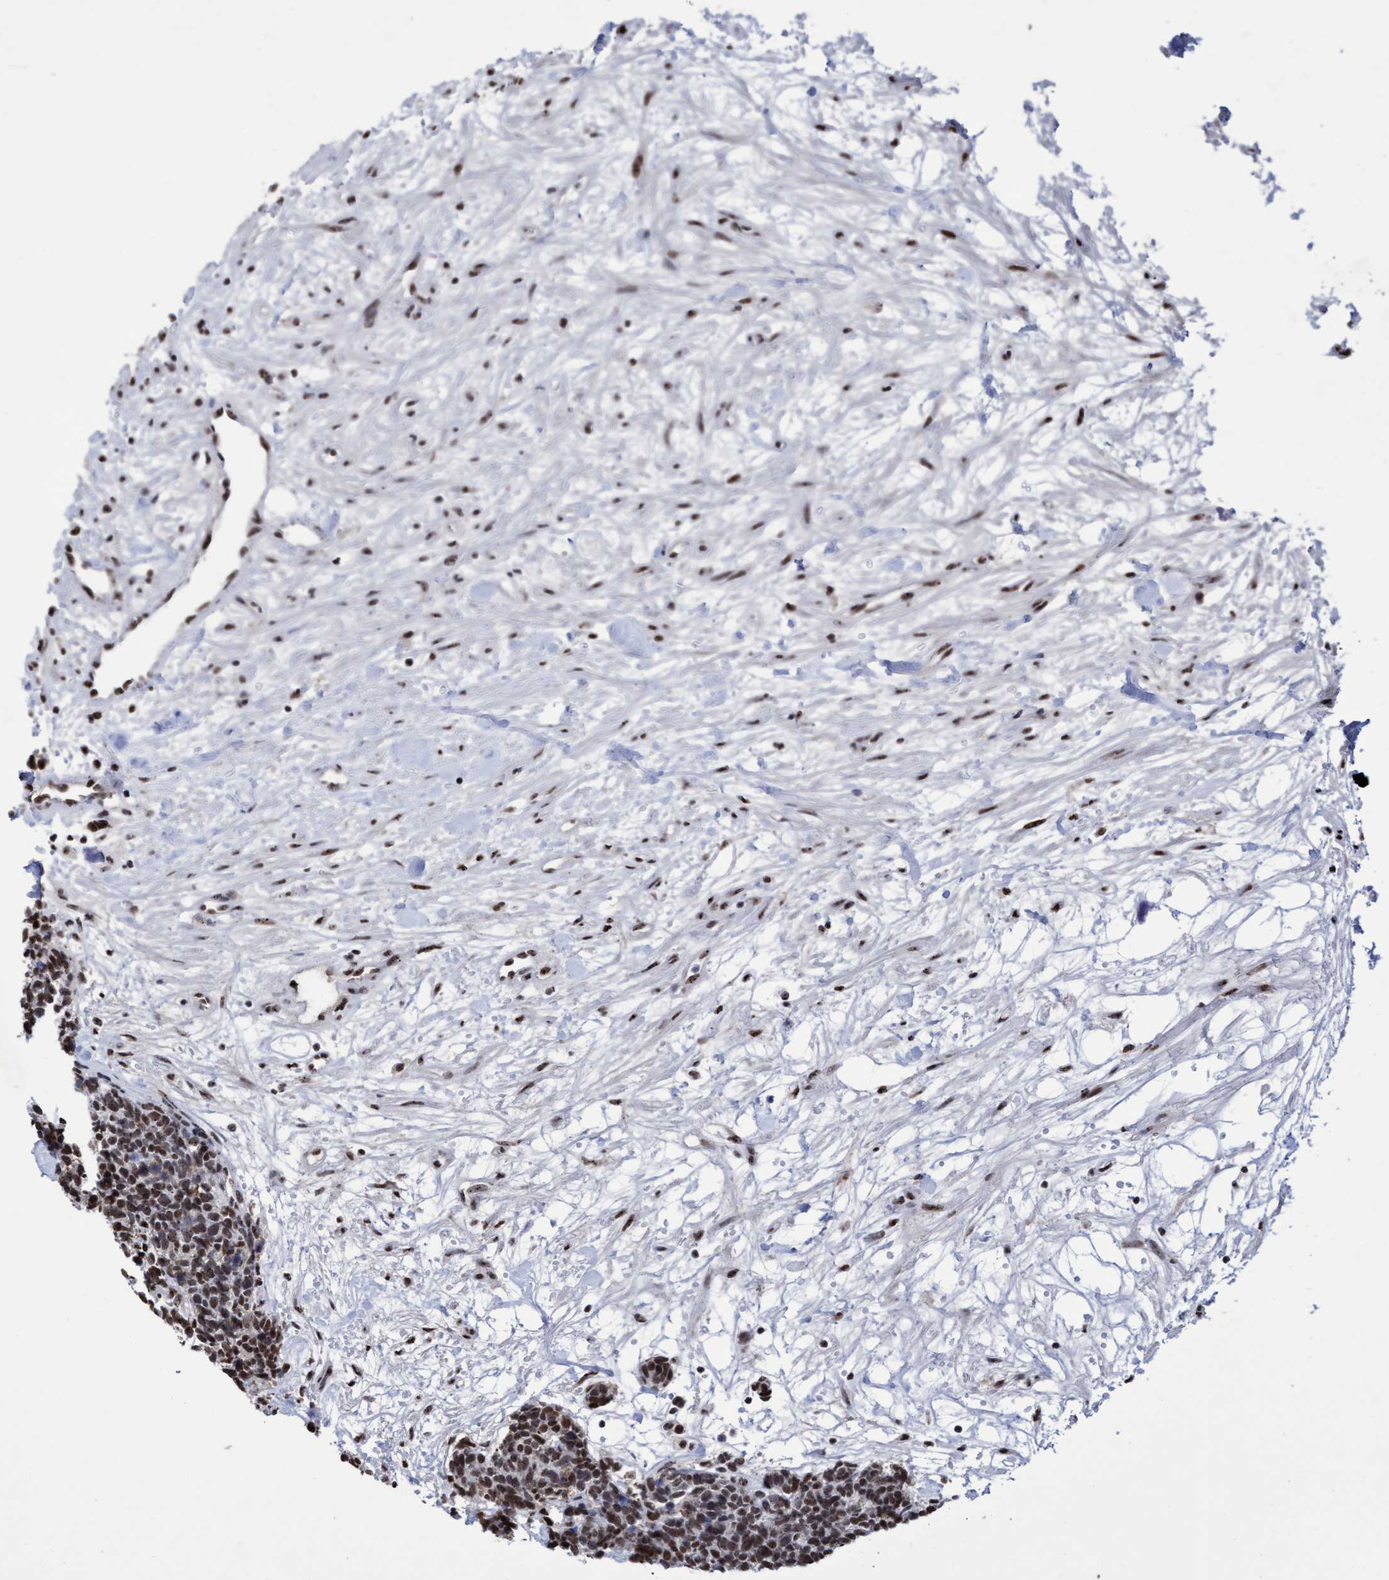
{"staining": {"intensity": "strong", "quantity": ">75%", "location": "nuclear"}, "tissue": "carcinoid", "cell_type": "Tumor cells", "image_type": "cancer", "snomed": [{"axis": "morphology", "description": "Carcinoma, NOS"}, {"axis": "morphology", "description": "Carcinoid, malignant, NOS"}, {"axis": "topography", "description": "Urinary bladder"}], "caption": "IHC staining of carcinoma, which demonstrates high levels of strong nuclear staining in about >75% of tumor cells indicating strong nuclear protein positivity. The staining was performed using DAB (3,3'-diaminobenzidine) (brown) for protein detection and nuclei were counterstained in hematoxylin (blue).", "gene": "EFCAB10", "patient": {"sex": "male", "age": 57}}